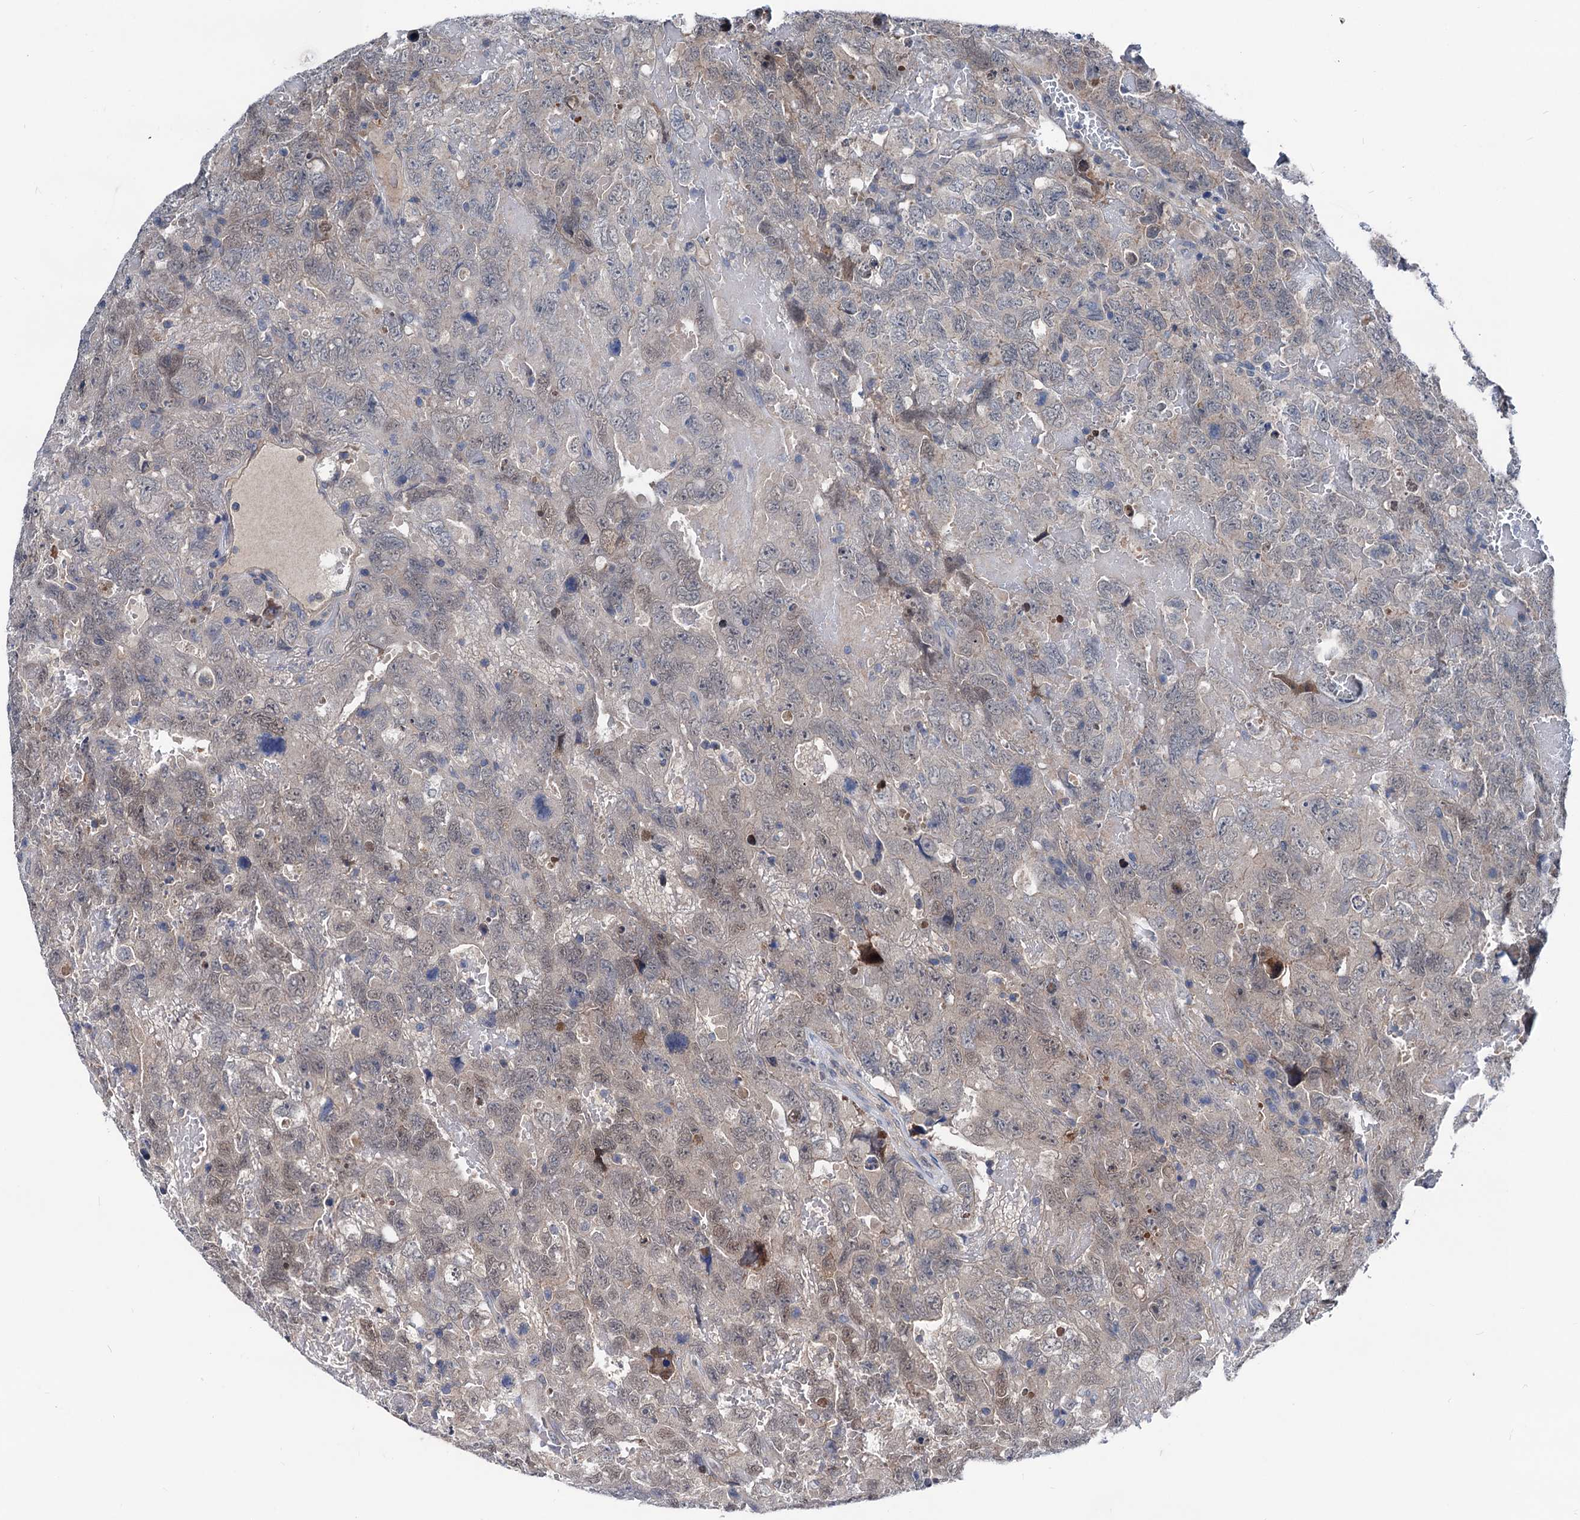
{"staining": {"intensity": "moderate", "quantity": ">75%", "location": "cytoplasmic/membranous,nuclear"}, "tissue": "testis cancer", "cell_type": "Tumor cells", "image_type": "cancer", "snomed": [{"axis": "morphology", "description": "Carcinoma, Embryonal, NOS"}, {"axis": "topography", "description": "Testis"}], "caption": "High-power microscopy captured an IHC histopathology image of testis cancer, revealing moderate cytoplasmic/membranous and nuclear staining in about >75% of tumor cells.", "gene": "GLO1", "patient": {"sex": "male", "age": 45}}